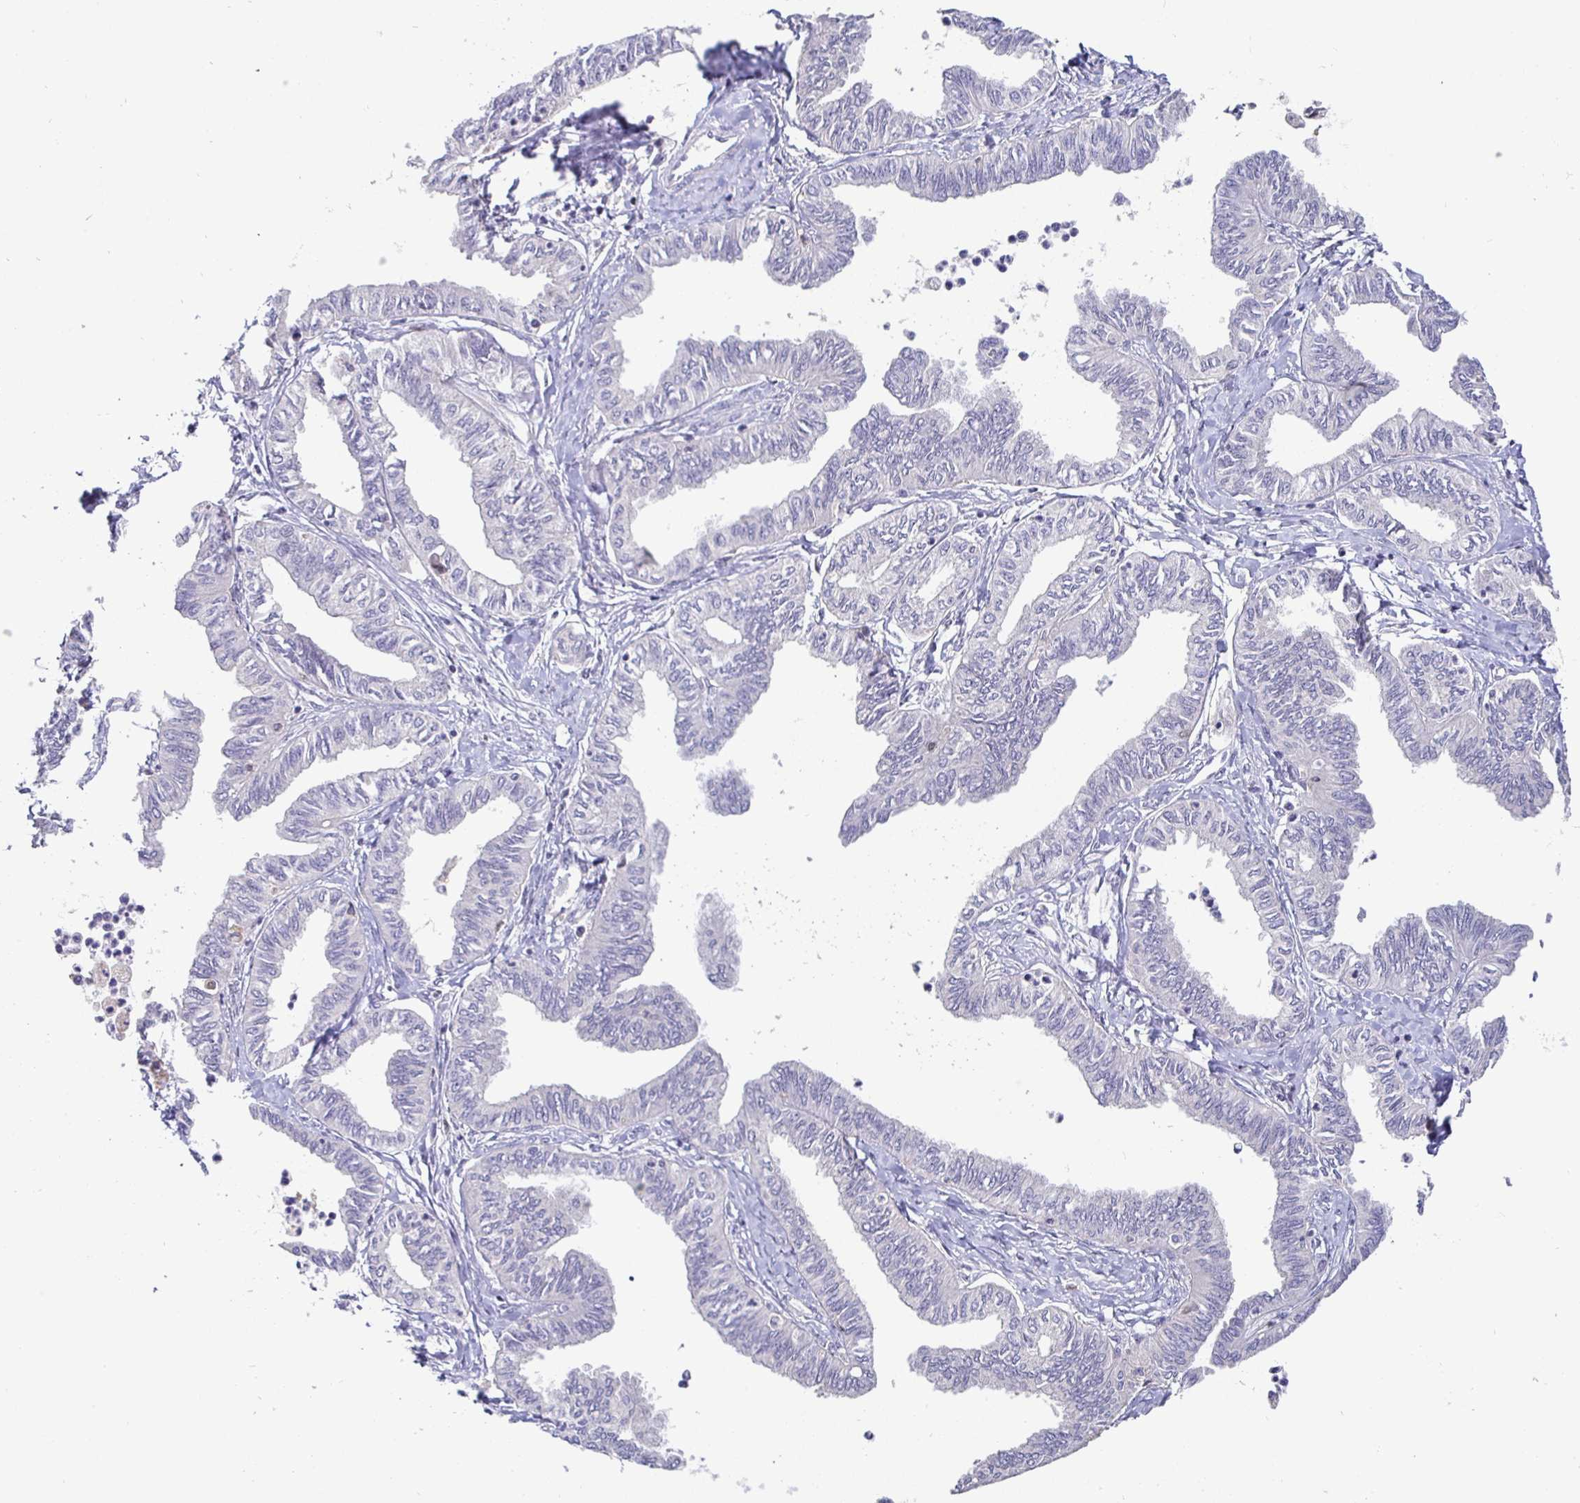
{"staining": {"intensity": "negative", "quantity": "none", "location": "none"}, "tissue": "ovarian cancer", "cell_type": "Tumor cells", "image_type": "cancer", "snomed": [{"axis": "morphology", "description": "Carcinoma, endometroid"}, {"axis": "topography", "description": "Ovary"}], "caption": "This is an immunohistochemistry (IHC) photomicrograph of ovarian cancer (endometroid carcinoma). There is no expression in tumor cells.", "gene": "SATB1", "patient": {"sex": "female", "age": 70}}